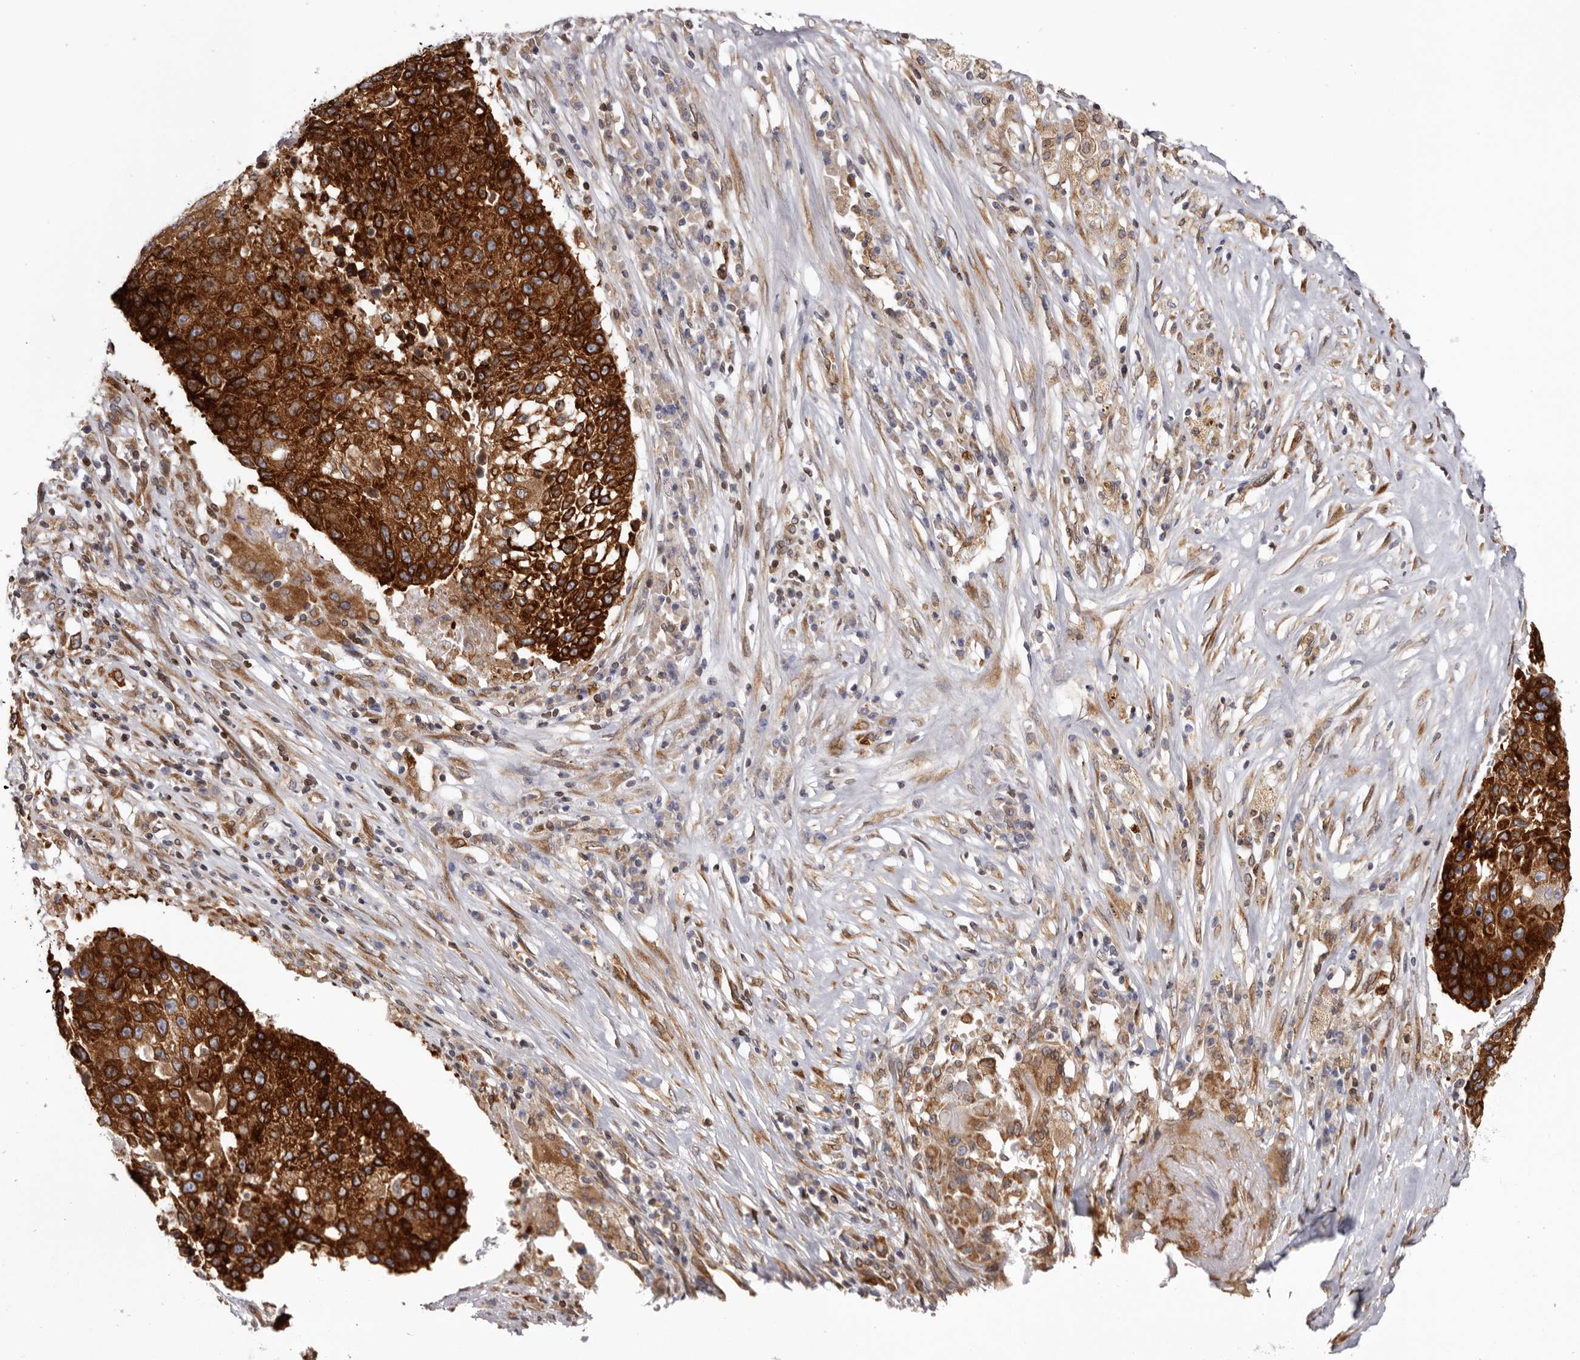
{"staining": {"intensity": "strong", "quantity": ">75%", "location": "cytoplasmic/membranous"}, "tissue": "lung cancer", "cell_type": "Tumor cells", "image_type": "cancer", "snomed": [{"axis": "morphology", "description": "Squamous cell carcinoma, NOS"}, {"axis": "topography", "description": "Lung"}], "caption": "Tumor cells reveal strong cytoplasmic/membranous positivity in approximately >75% of cells in lung cancer (squamous cell carcinoma).", "gene": "C4orf3", "patient": {"sex": "male", "age": 61}}